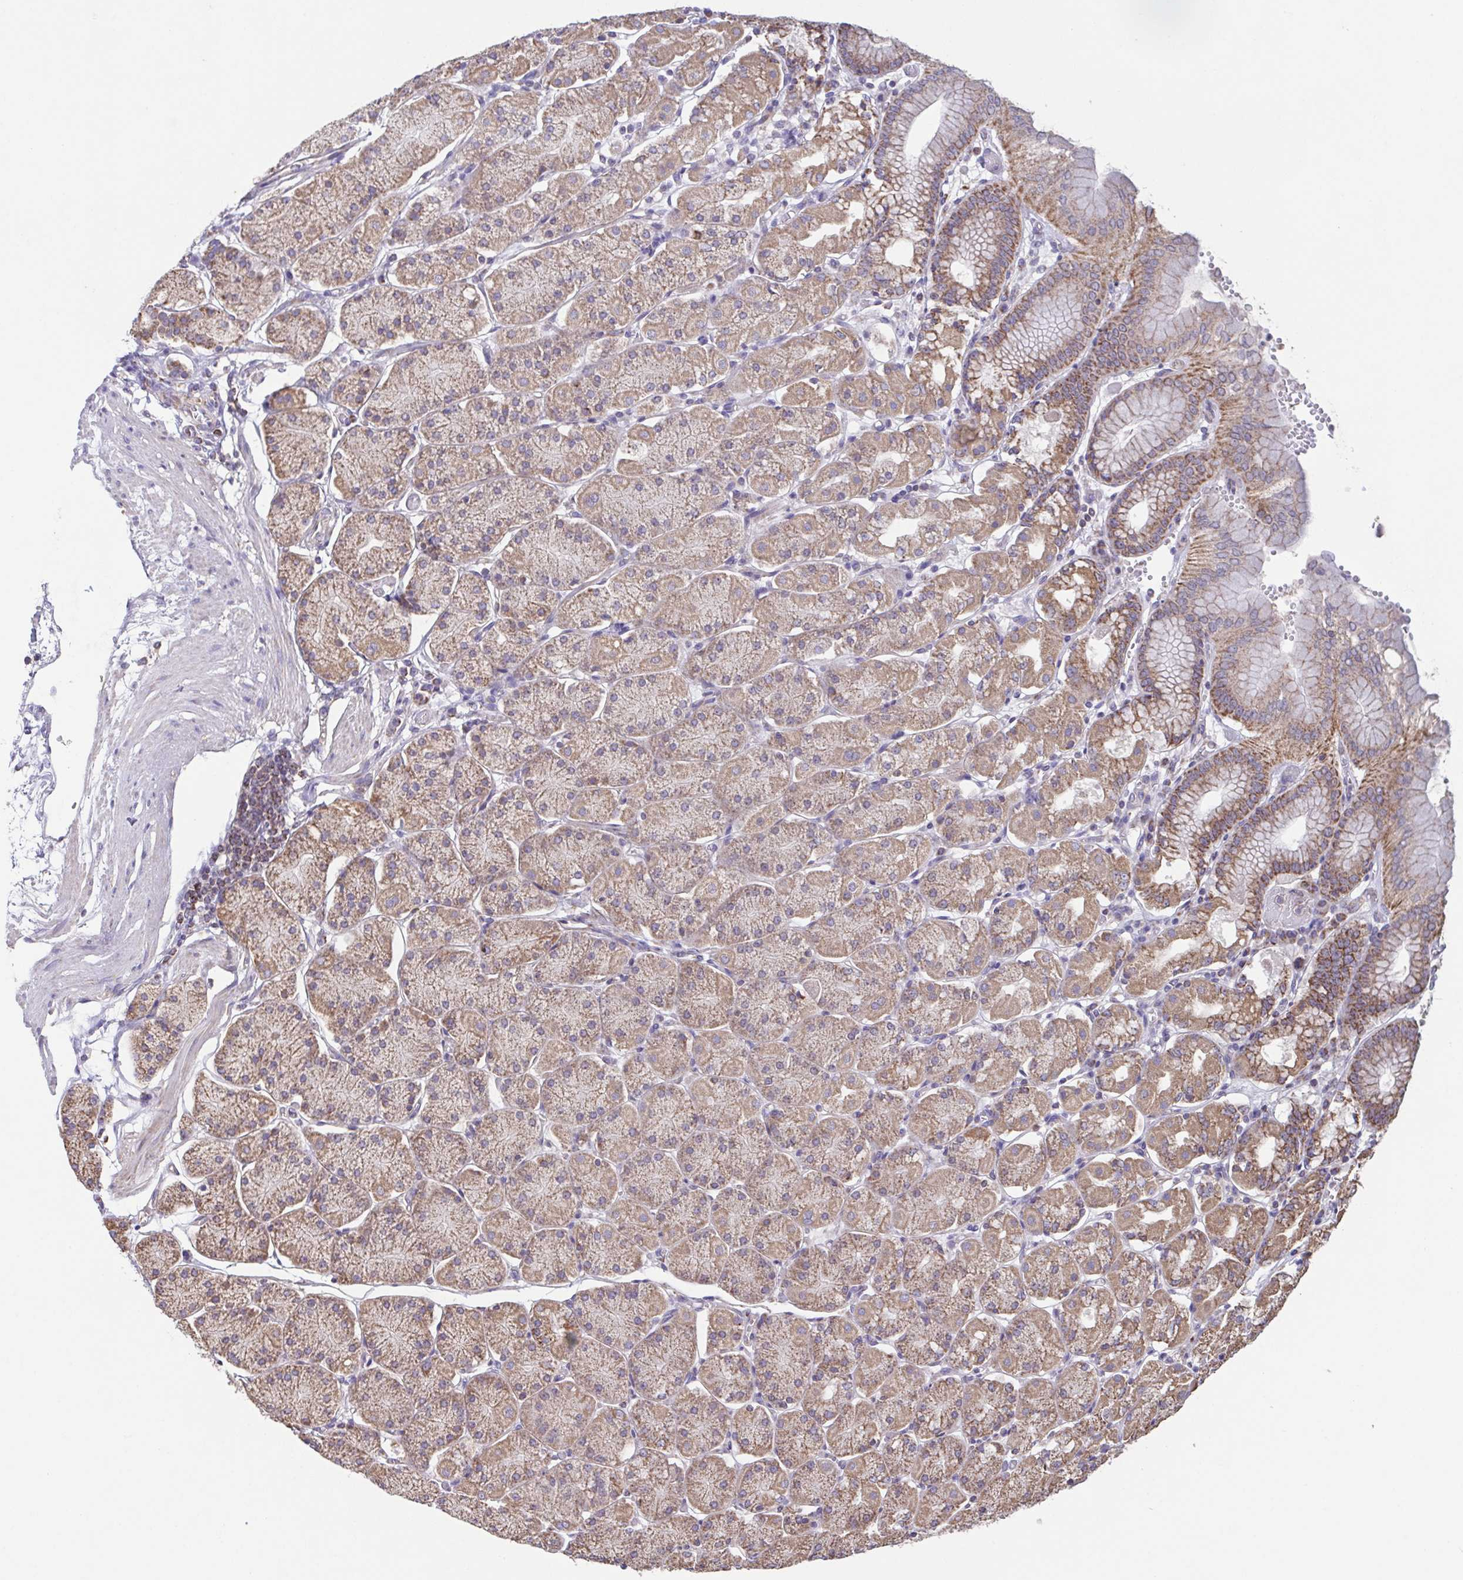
{"staining": {"intensity": "moderate", "quantity": ">75%", "location": "cytoplasmic/membranous"}, "tissue": "stomach", "cell_type": "Glandular cells", "image_type": "normal", "snomed": [{"axis": "morphology", "description": "Normal tissue, NOS"}, {"axis": "topography", "description": "Stomach, upper"}, {"axis": "topography", "description": "Stomach"}], "caption": "Moderate cytoplasmic/membranous protein staining is present in approximately >75% of glandular cells in stomach.", "gene": "DIP2B", "patient": {"sex": "male", "age": 76}}